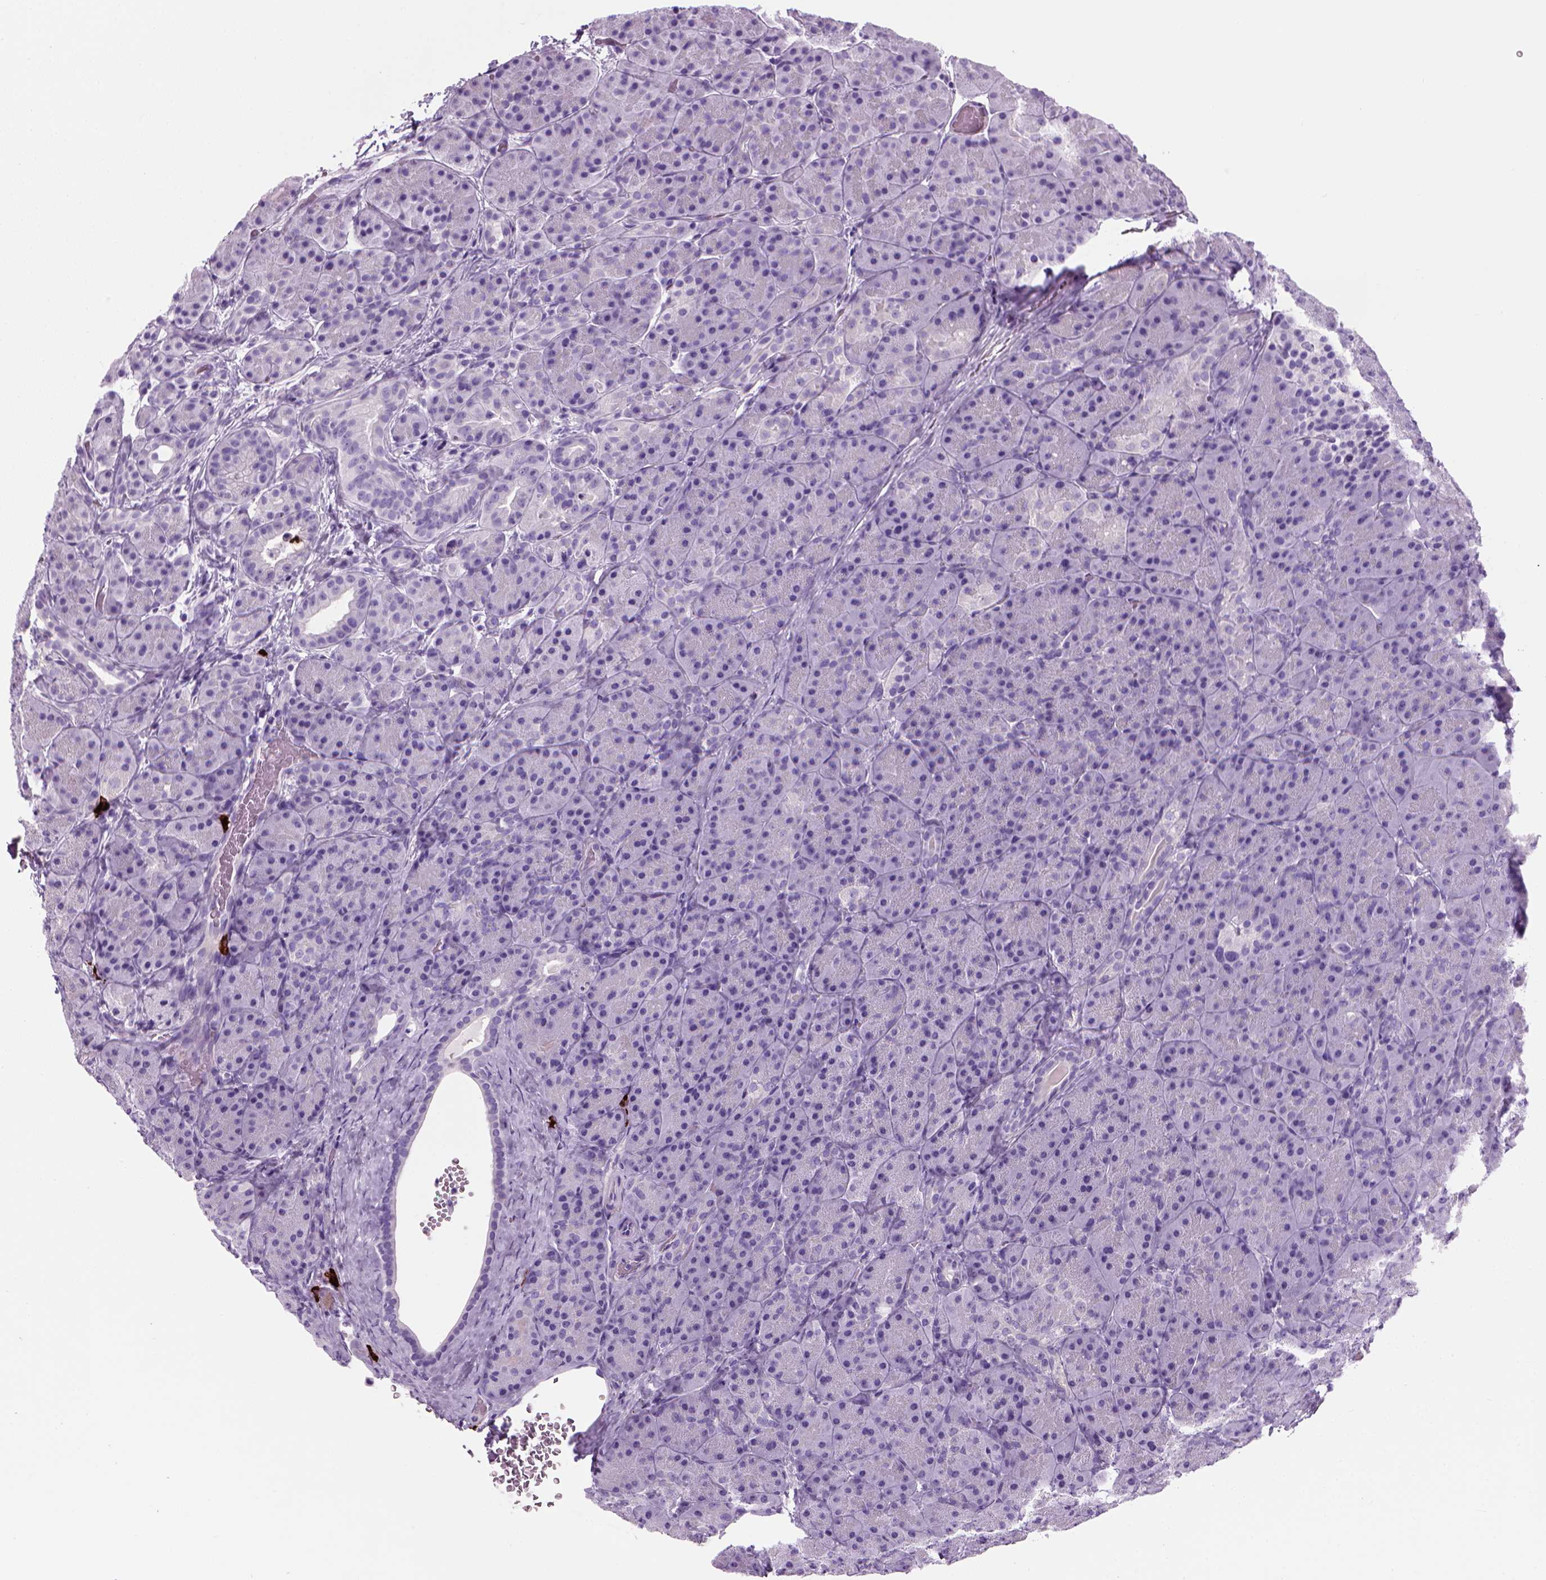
{"staining": {"intensity": "negative", "quantity": "none", "location": "none"}, "tissue": "pancreas", "cell_type": "Exocrine glandular cells", "image_type": "normal", "snomed": [{"axis": "morphology", "description": "Normal tissue, NOS"}, {"axis": "topography", "description": "Pancreas"}], "caption": "IHC of unremarkable human pancreas exhibits no positivity in exocrine glandular cells.", "gene": "MZB1", "patient": {"sex": "male", "age": 57}}